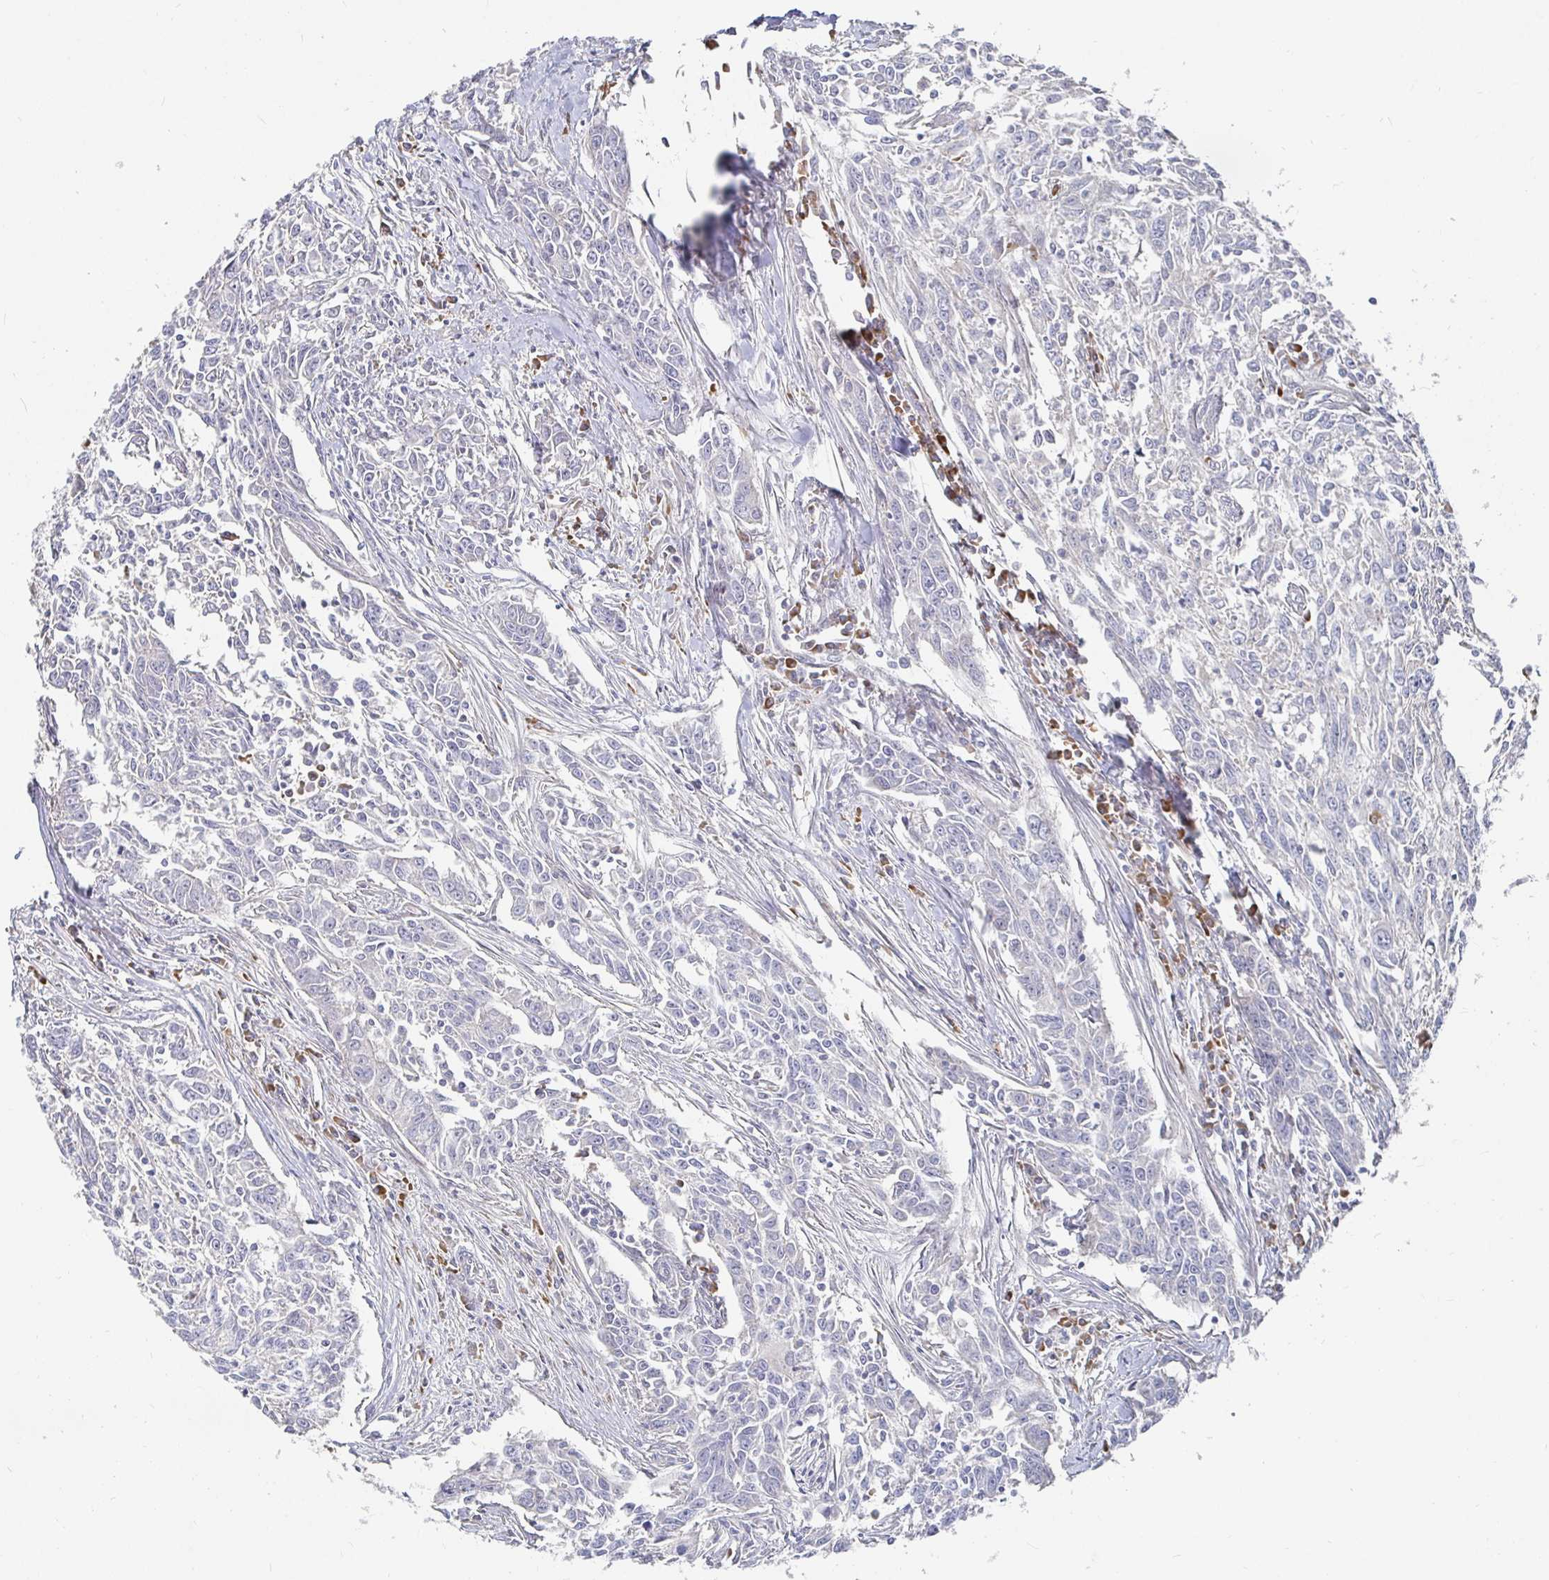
{"staining": {"intensity": "negative", "quantity": "none", "location": "none"}, "tissue": "breast cancer", "cell_type": "Tumor cells", "image_type": "cancer", "snomed": [{"axis": "morphology", "description": "Duct carcinoma"}, {"axis": "topography", "description": "Breast"}], "caption": "This is an IHC photomicrograph of breast cancer (infiltrating ductal carcinoma). There is no expression in tumor cells.", "gene": "MEIS1", "patient": {"sex": "female", "age": 50}}